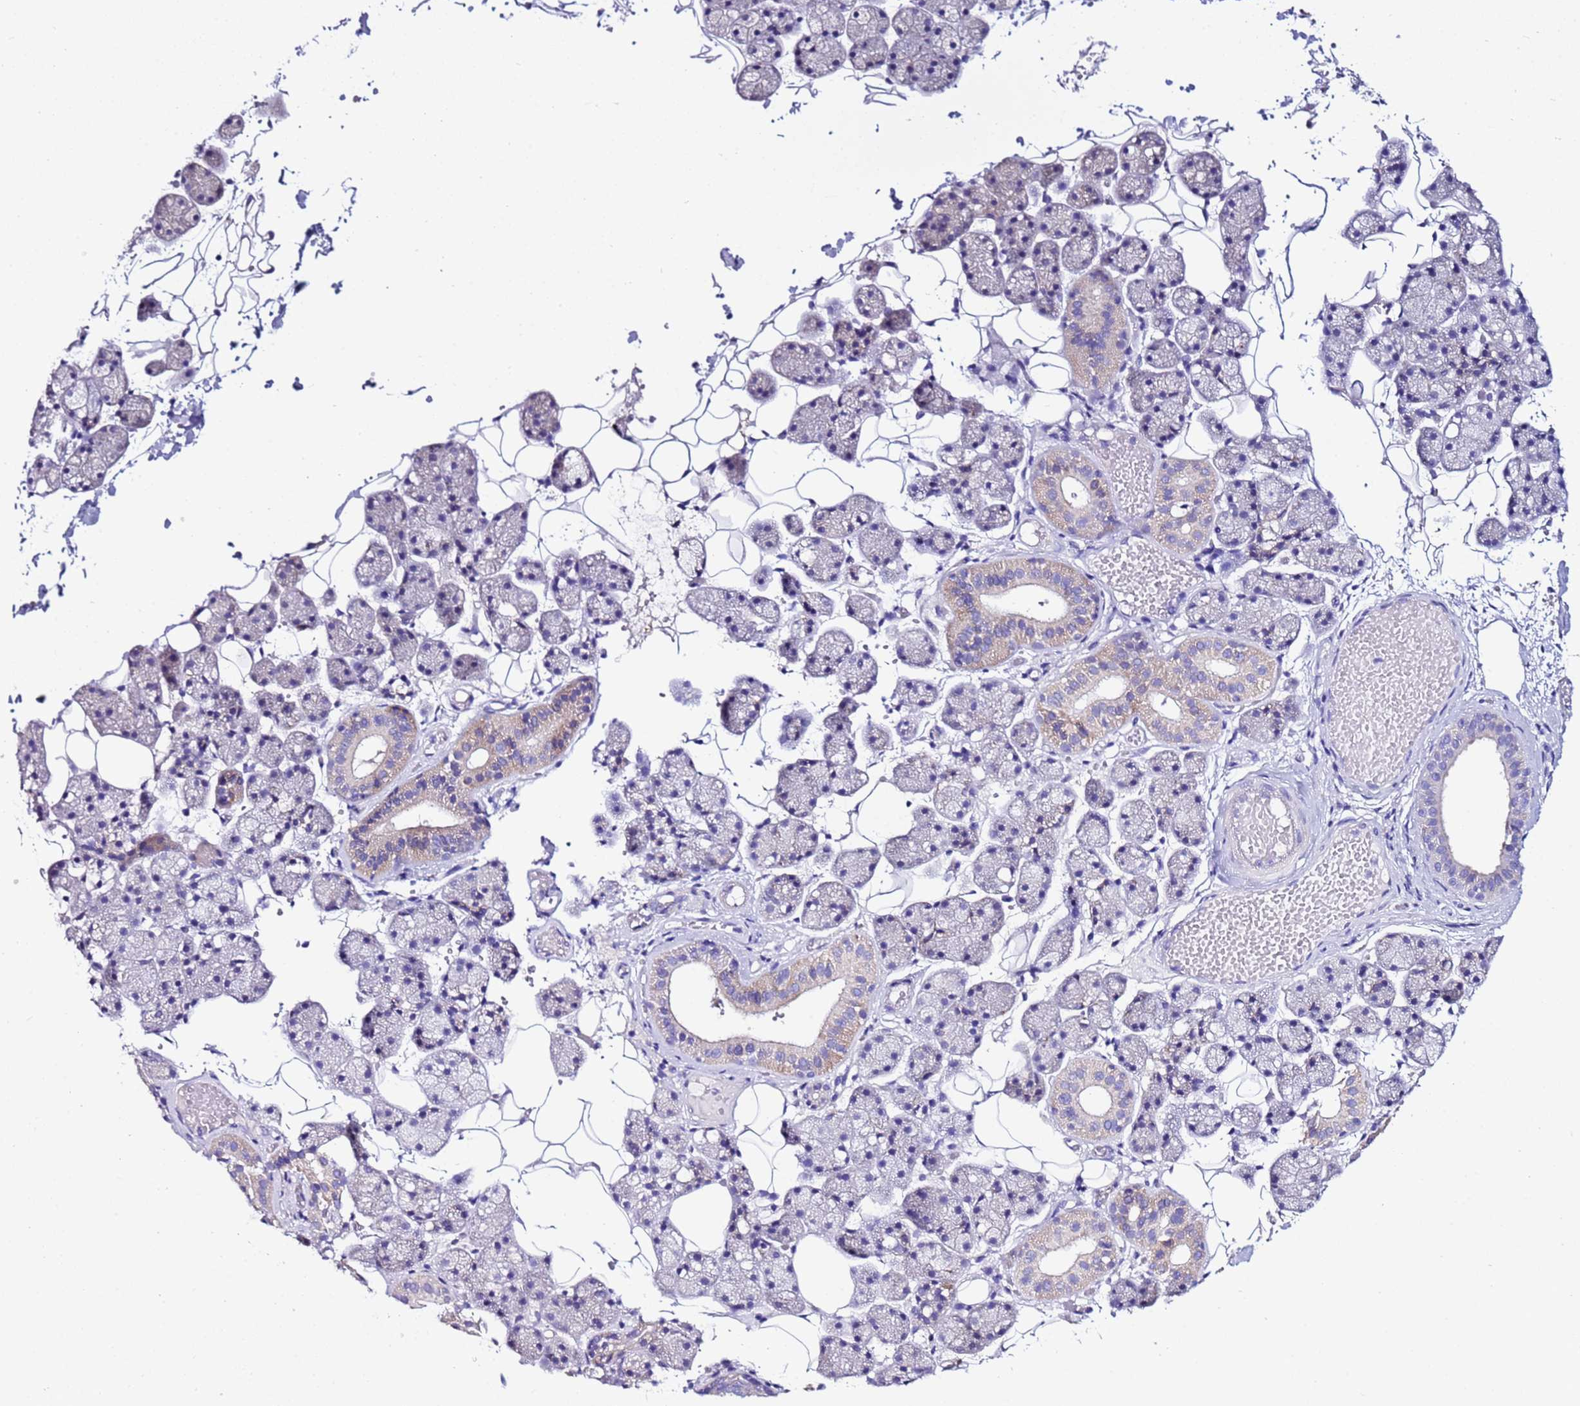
{"staining": {"intensity": "weak", "quantity": "<25%", "location": "cytoplasmic/membranous"}, "tissue": "salivary gland", "cell_type": "Glandular cells", "image_type": "normal", "snomed": [{"axis": "morphology", "description": "Normal tissue, NOS"}, {"axis": "topography", "description": "Salivary gland"}], "caption": "This micrograph is of normal salivary gland stained with immunohistochemistry (IHC) to label a protein in brown with the nuclei are counter-stained blue. There is no staining in glandular cells.", "gene": "MYBPC3", "patient": {"sex": "female", "age": 33}}